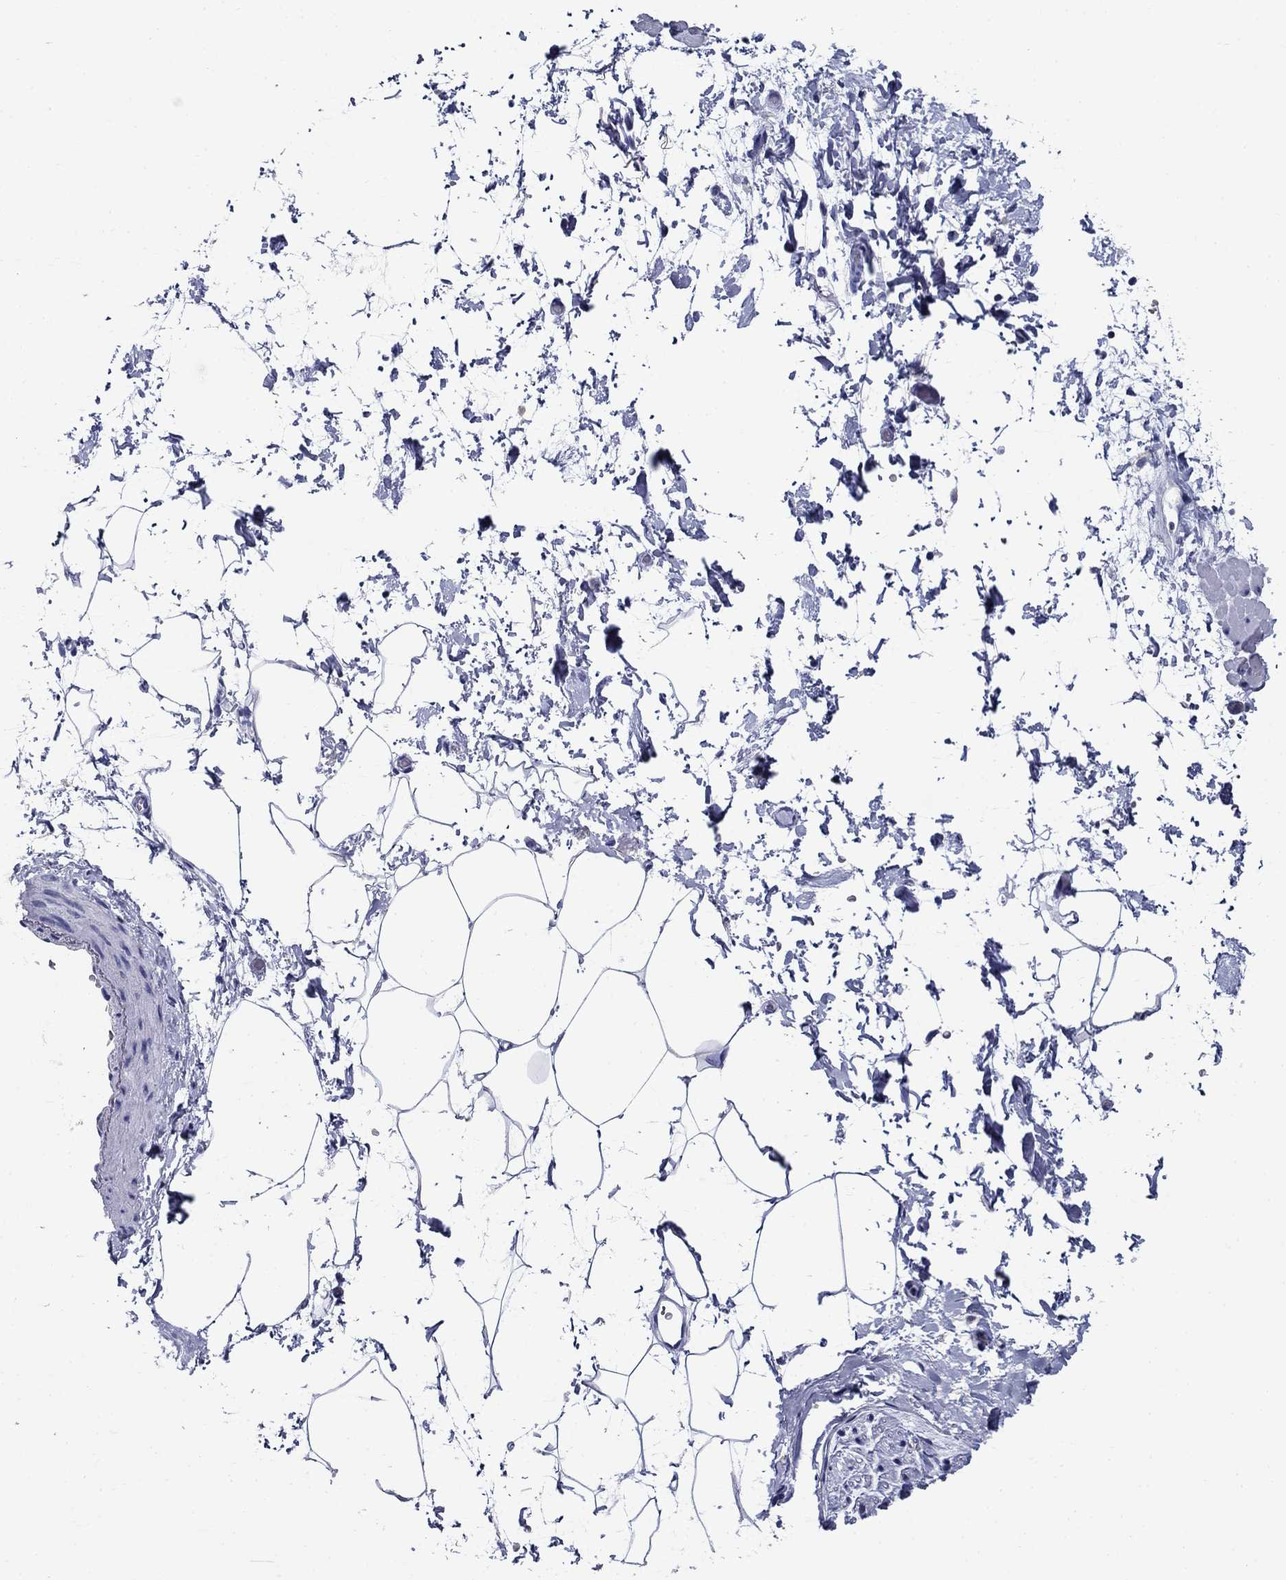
{"staining": {"intensity": "negative", "quantity": "none", "location": "none"}, "tissue": "adipose tissue", "cell_type": "Adipocytes", "image_type": "normal", "snomed": [{"axis": "morphology", "description": "Normal tissue, NOS"}, {"axis": "topography", "description": "Soft tissue"}, {"axis": "topography", "description": "Adipose tissue"}, {"axis": "topography", "description": "Vascular tissue"}, {"axis": "topography", "description": "Peripheral nerve tissue"}], "caption": "Immunohistochemistry of unremarkable human adipose tissue demonstrates no positivity in adipocytes. (DAB IHC visualized using brightfield microscopy, high magnification).", "gene": "UPB1", "patient": {"sex": "male", "age": 68}}